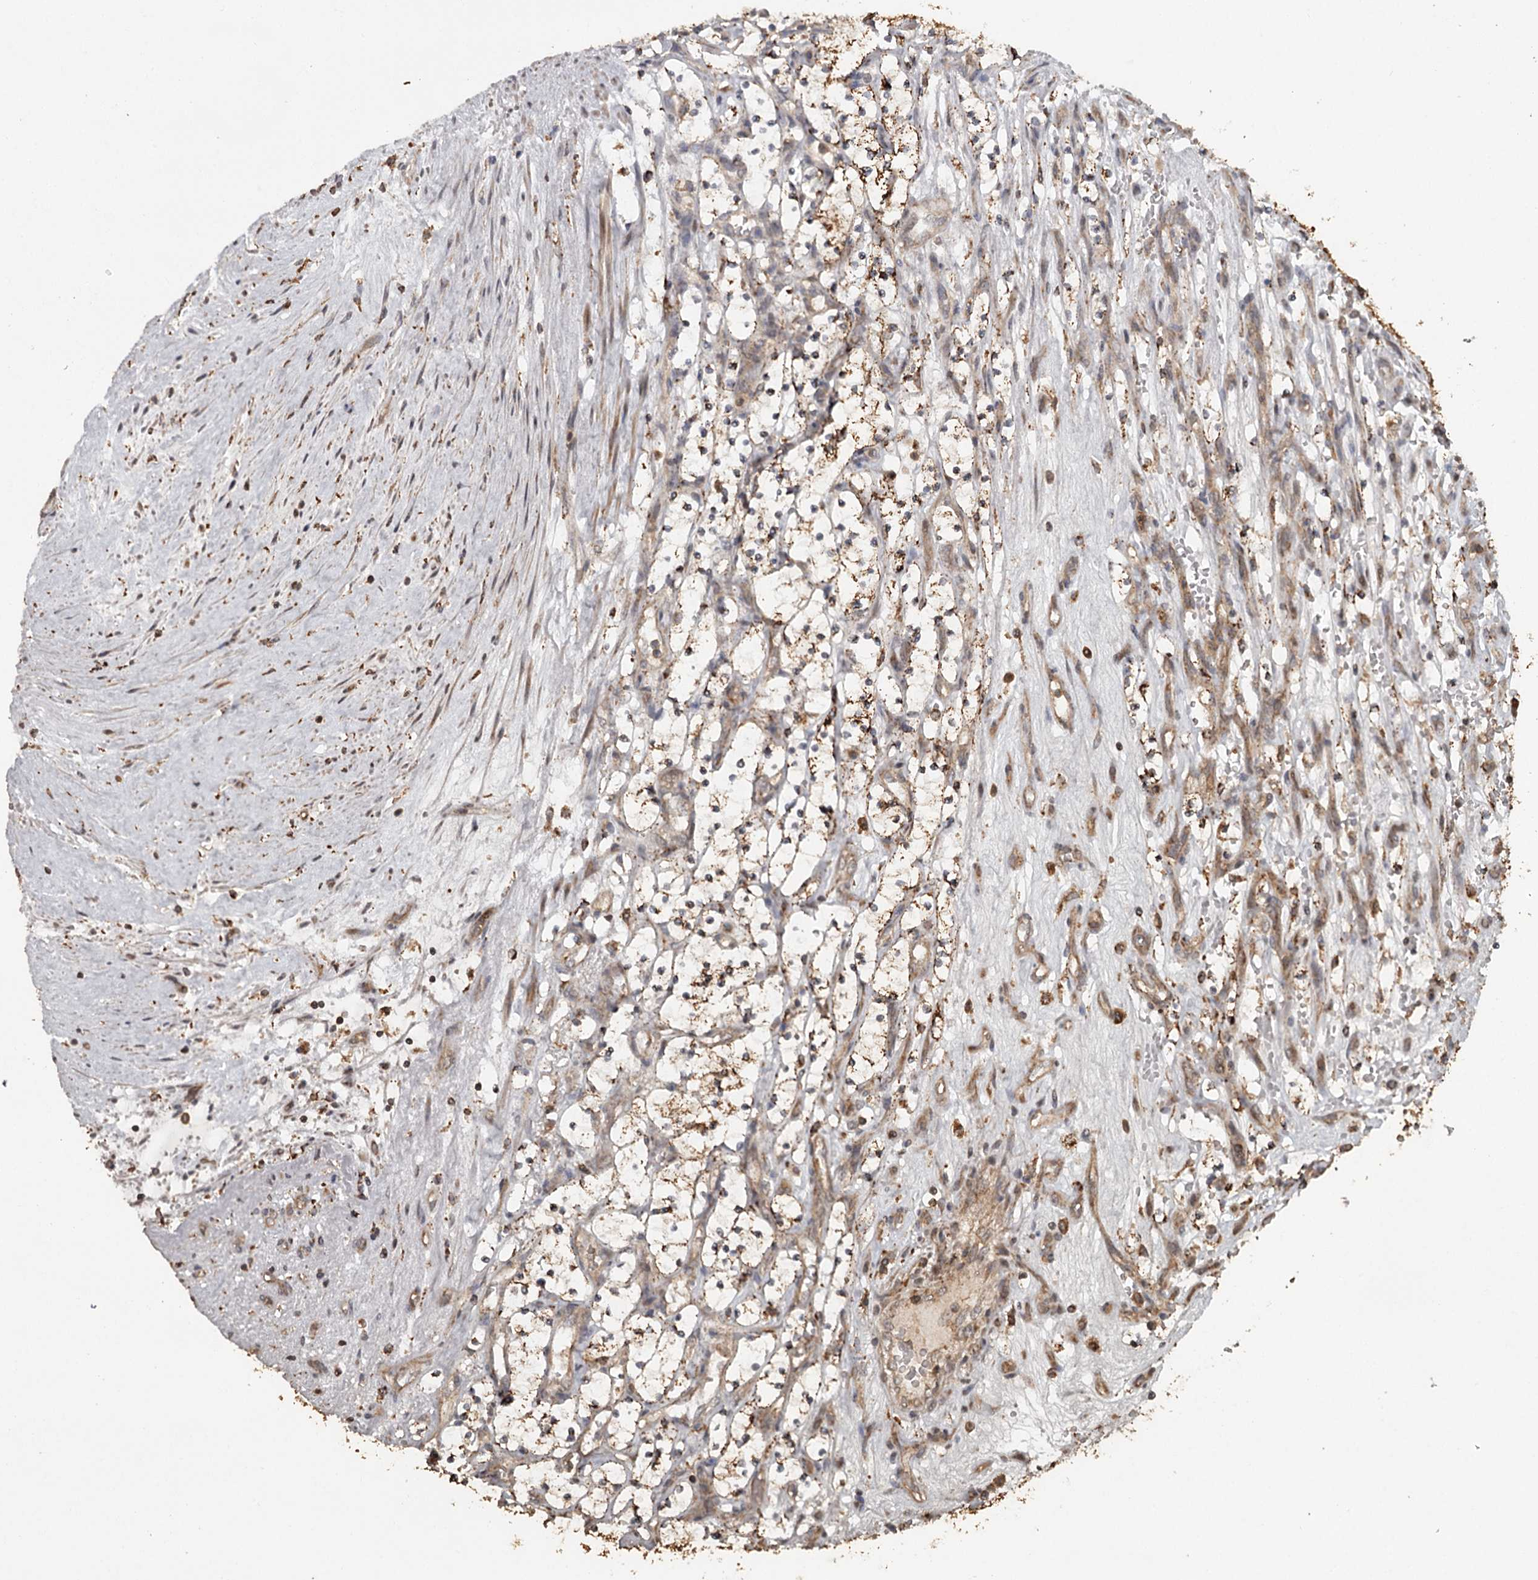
{"staining": {"intensity": "moderate", "quantity": "25%-75%", "location": "cytoplasmic/membranous"}, "tissue": "renal cancer", "cell_type": "Tumor cells", "image_type": "cancer", "snomed": [{"axis": "morphology", "description": "Adenocarcinoma, NOS"}, {"axis": "topography", "description": "Kidney"}], "caption": "Tumor cells demonstrate medium levels of moderate cytoplasmic/membranous staining in approximately 25%-75% of cells in human renal adenocarcinoma.", "gene": "FAXC", "patient": {"sex": "female", "age": 69}}